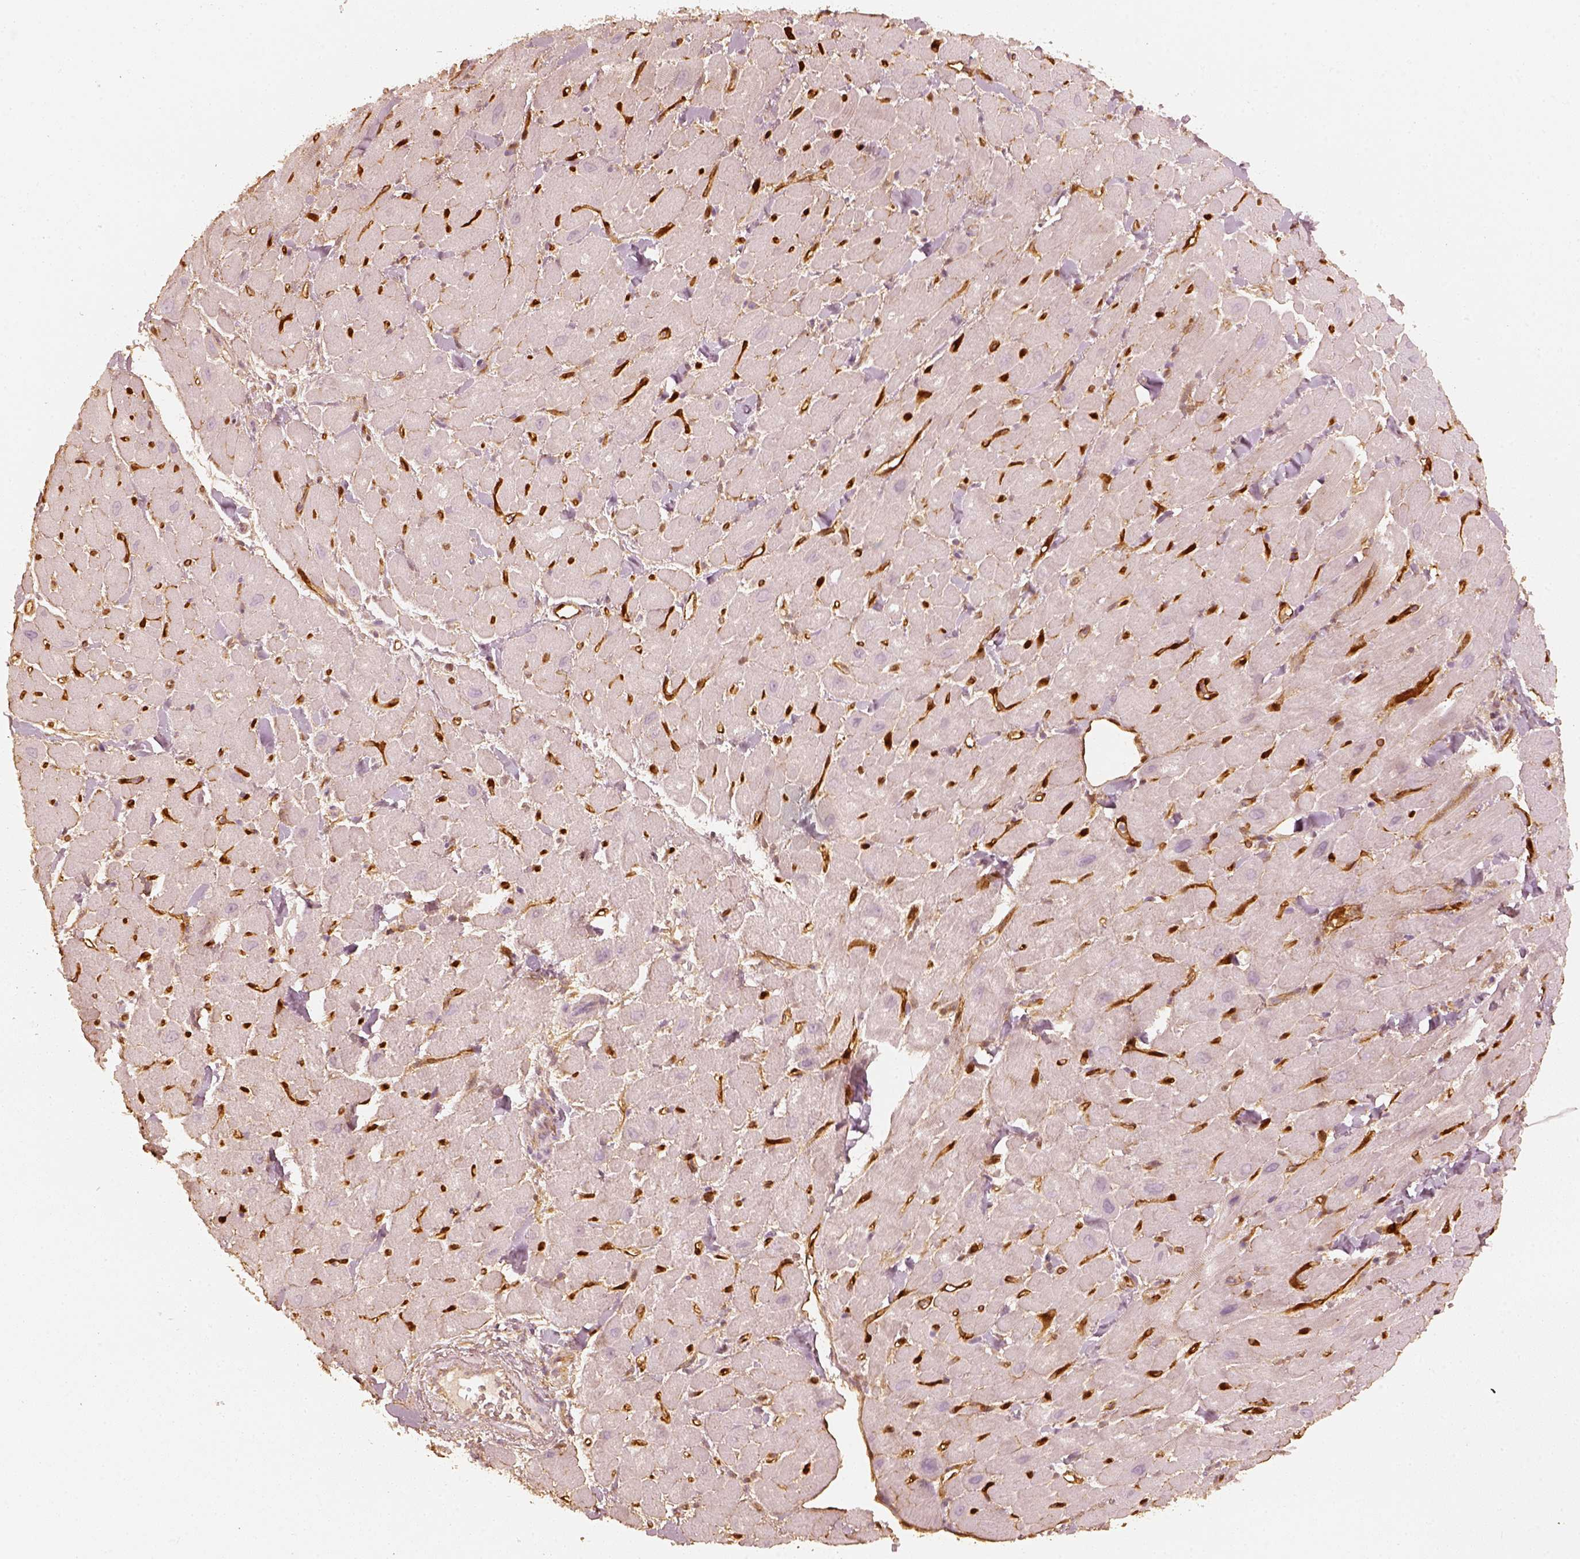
{"staining": {"intensity": "negative", "quantity": "none", "location": "none"}, "tissue": "heart muscle", "cell_type": "Cardiomyocytes", "image_type": "normal", "snomed": [{"axis": "morphology", "description": "Normal tissue, NOS"}, {"axis": "topography", "description": "Heart"}], "caption": "Micrograph shows no protein expression in cardiomyocytes of benign heart muscle.", "gene": "FSCN1", "patient": {"sex": "male", "age": 60}}